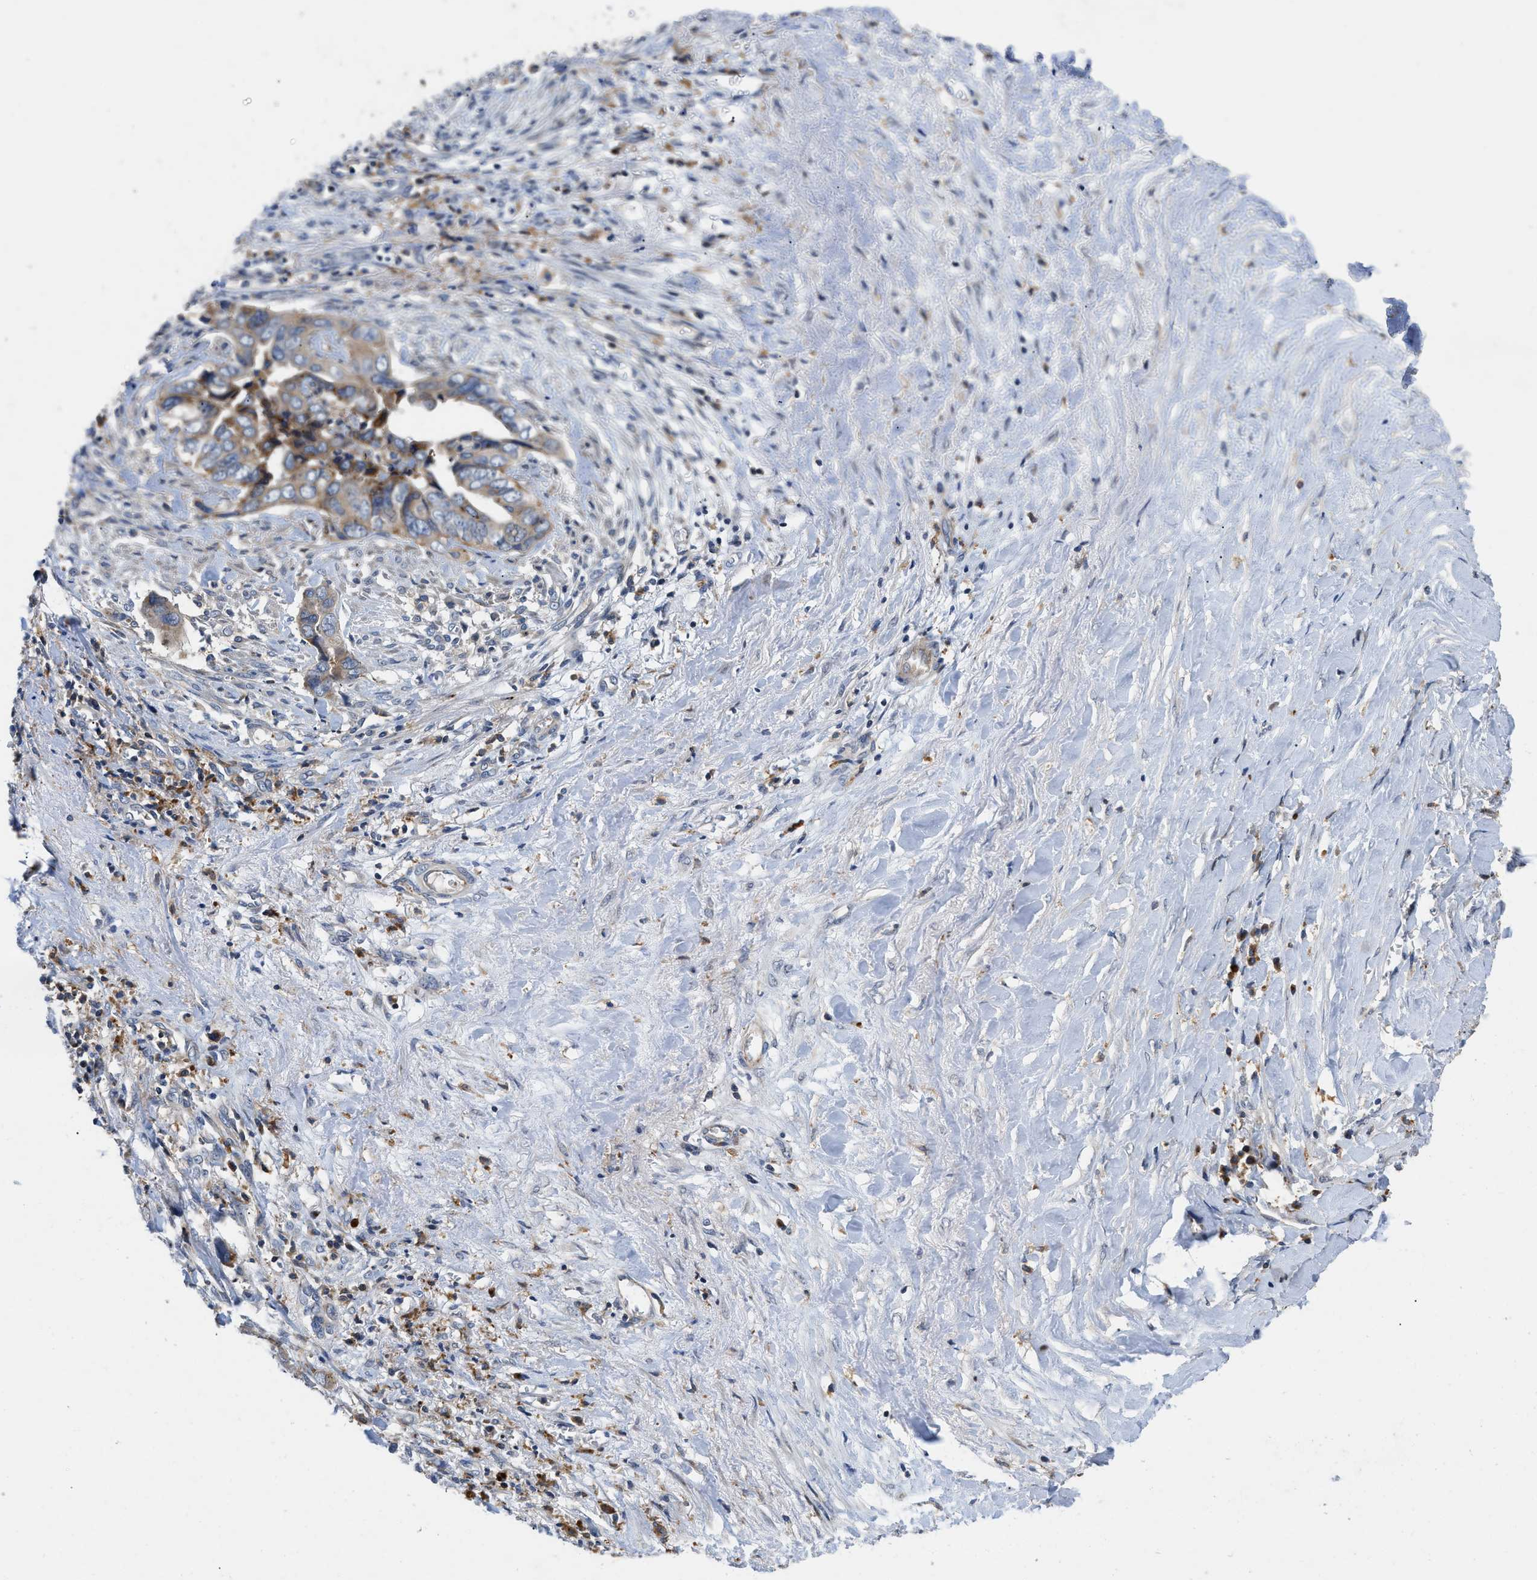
{"staining": {"intensity": "moderate", "quantity": "25%-75%", "location": "cytoplasmic/membranous"}, "tissue": "liver cancer", "cell_type": "Tumor cells", "image_type": "cancer", "snomed": [{"axis": "morphology", "description": "Cholangiocarcinoma"}, {"axis": "topography", "description": "Liver"}], "caption": "DAB immunohistochemical staining of human liver cancer displays moderate cytoplasmic/membranous protein staining in approximately 25%-75% of tumor cells. (IHC, brightfield microscopy, high magnification).", "gene": "ENPP4", "patient": {"sex": "female", "age": 79}}